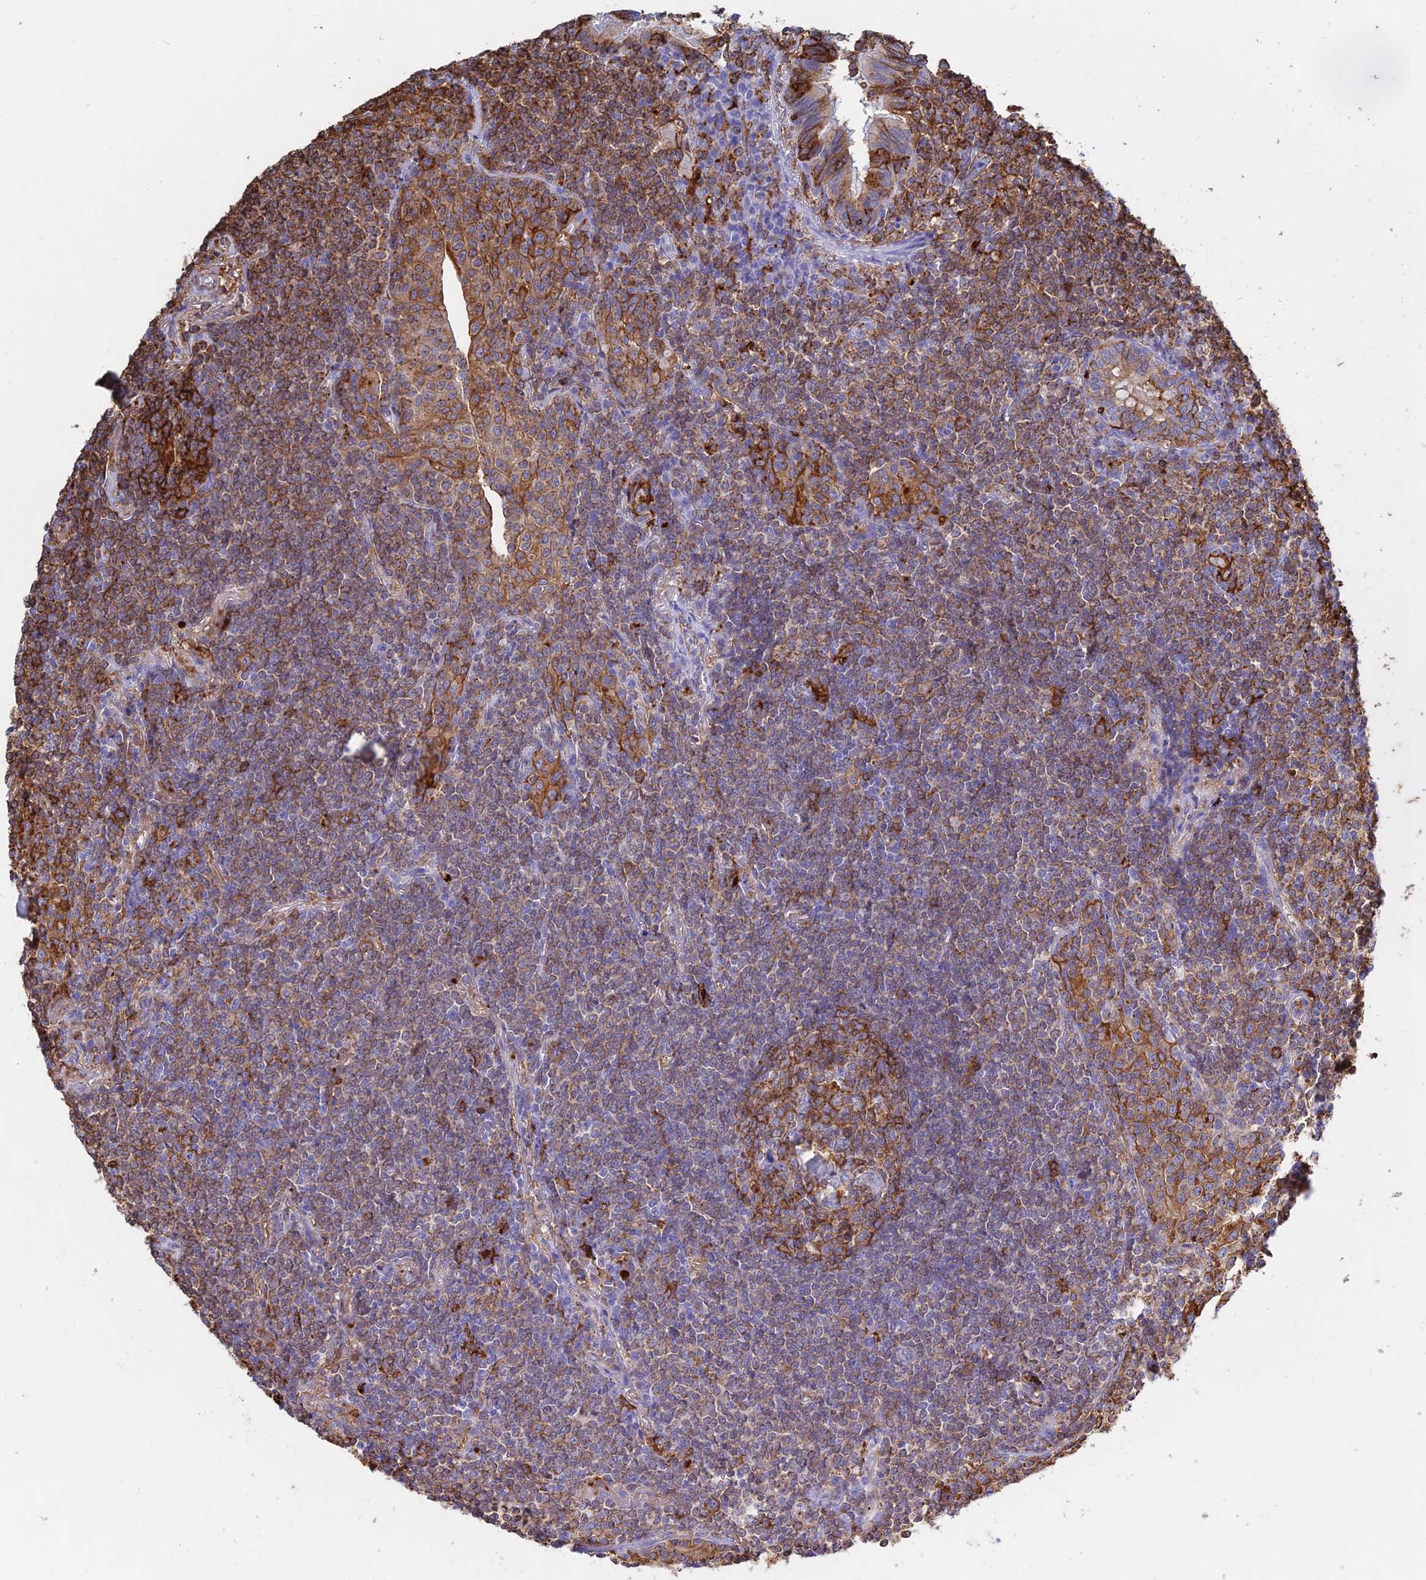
{"staining": {"intensity": "moderate", "quantity": ">75%", "location": "cytoplasmic/membranous"}, "tissue": "lymphoma", "cell_type": "Tumor cells", "image_type": "cancer", "snomed": [{"axis": "morphology", "description": "Malignant lymphoma, non-Hodgkin's type, Low grade"}, {"axis": "topography", "description": "Lung"}], "caption": "A brown stain highlights moderate cytoplasmic/membranous expression of a protein in human lymphoma tumor cells. (brown staining indicates protein expression, while blue staining denotes nuclei).", "gene": "HLA-DRB1", "patient": {"sex": "female", "age": 71}}